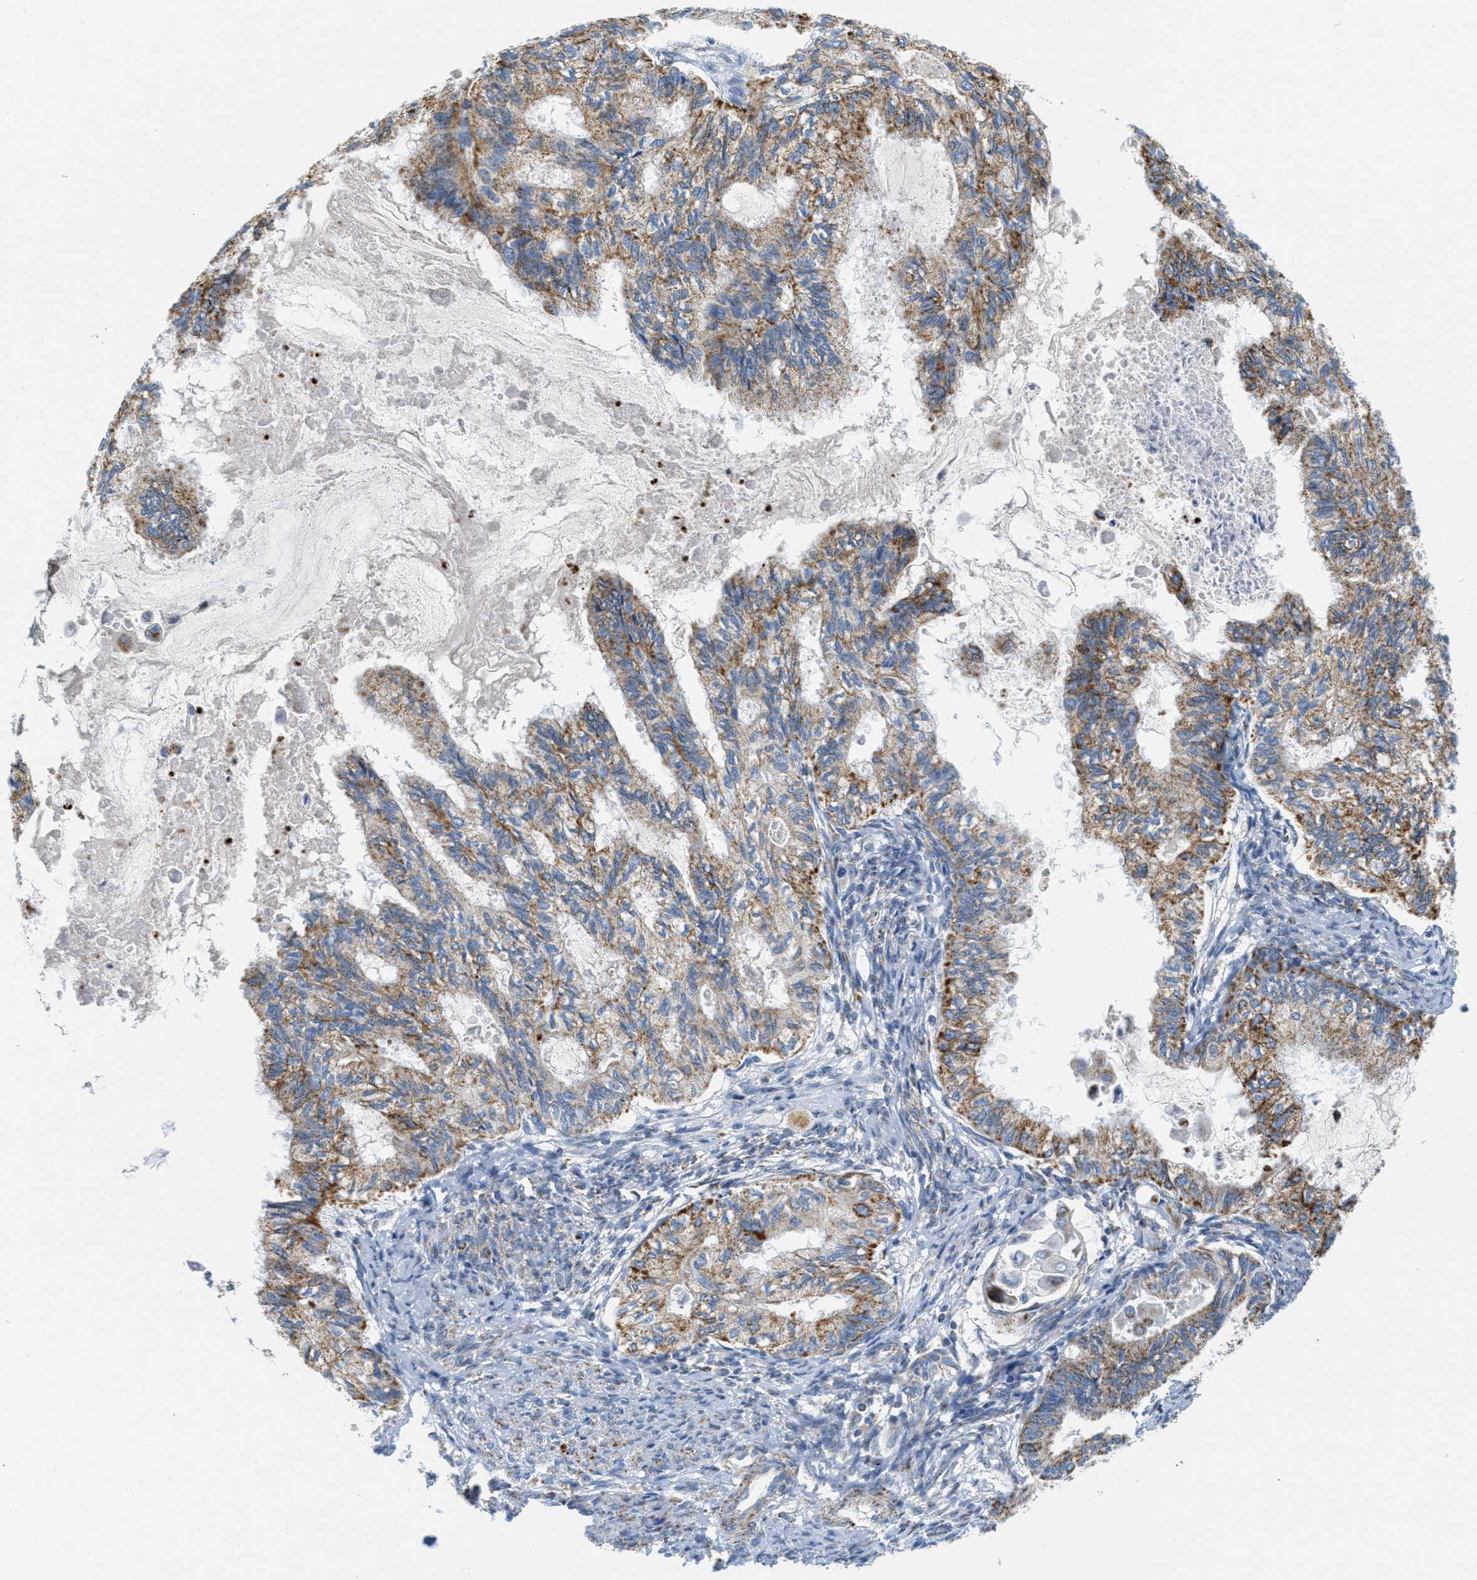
{"staining": {"intensity": "moderate", "quantity": ">75%", "location": "cytoplasmic/membranous"}, "tissue": "cervical cancer", "cell_type": "Tumor cells", "image_type": "cancer", "snomed": [{"axis": "morphology", "description": "Normal tissue, NOS"}, {"axis": "morphology", "description": "Adenocarcinoma, NOS"}, {"axis": "topography", "description": "Cervix"}, {"axis": "topography", "description": "Endometrium"}], "caption": "Immunohistochemistry image of cervical cancer stained for a protein (brown), which displays medium levels of moderate cytoplasmic/membranous expression in approximately >75% of tumor cells.", "gene": "KCNJ5", "patient": {"sex": "female", "age": 86}}